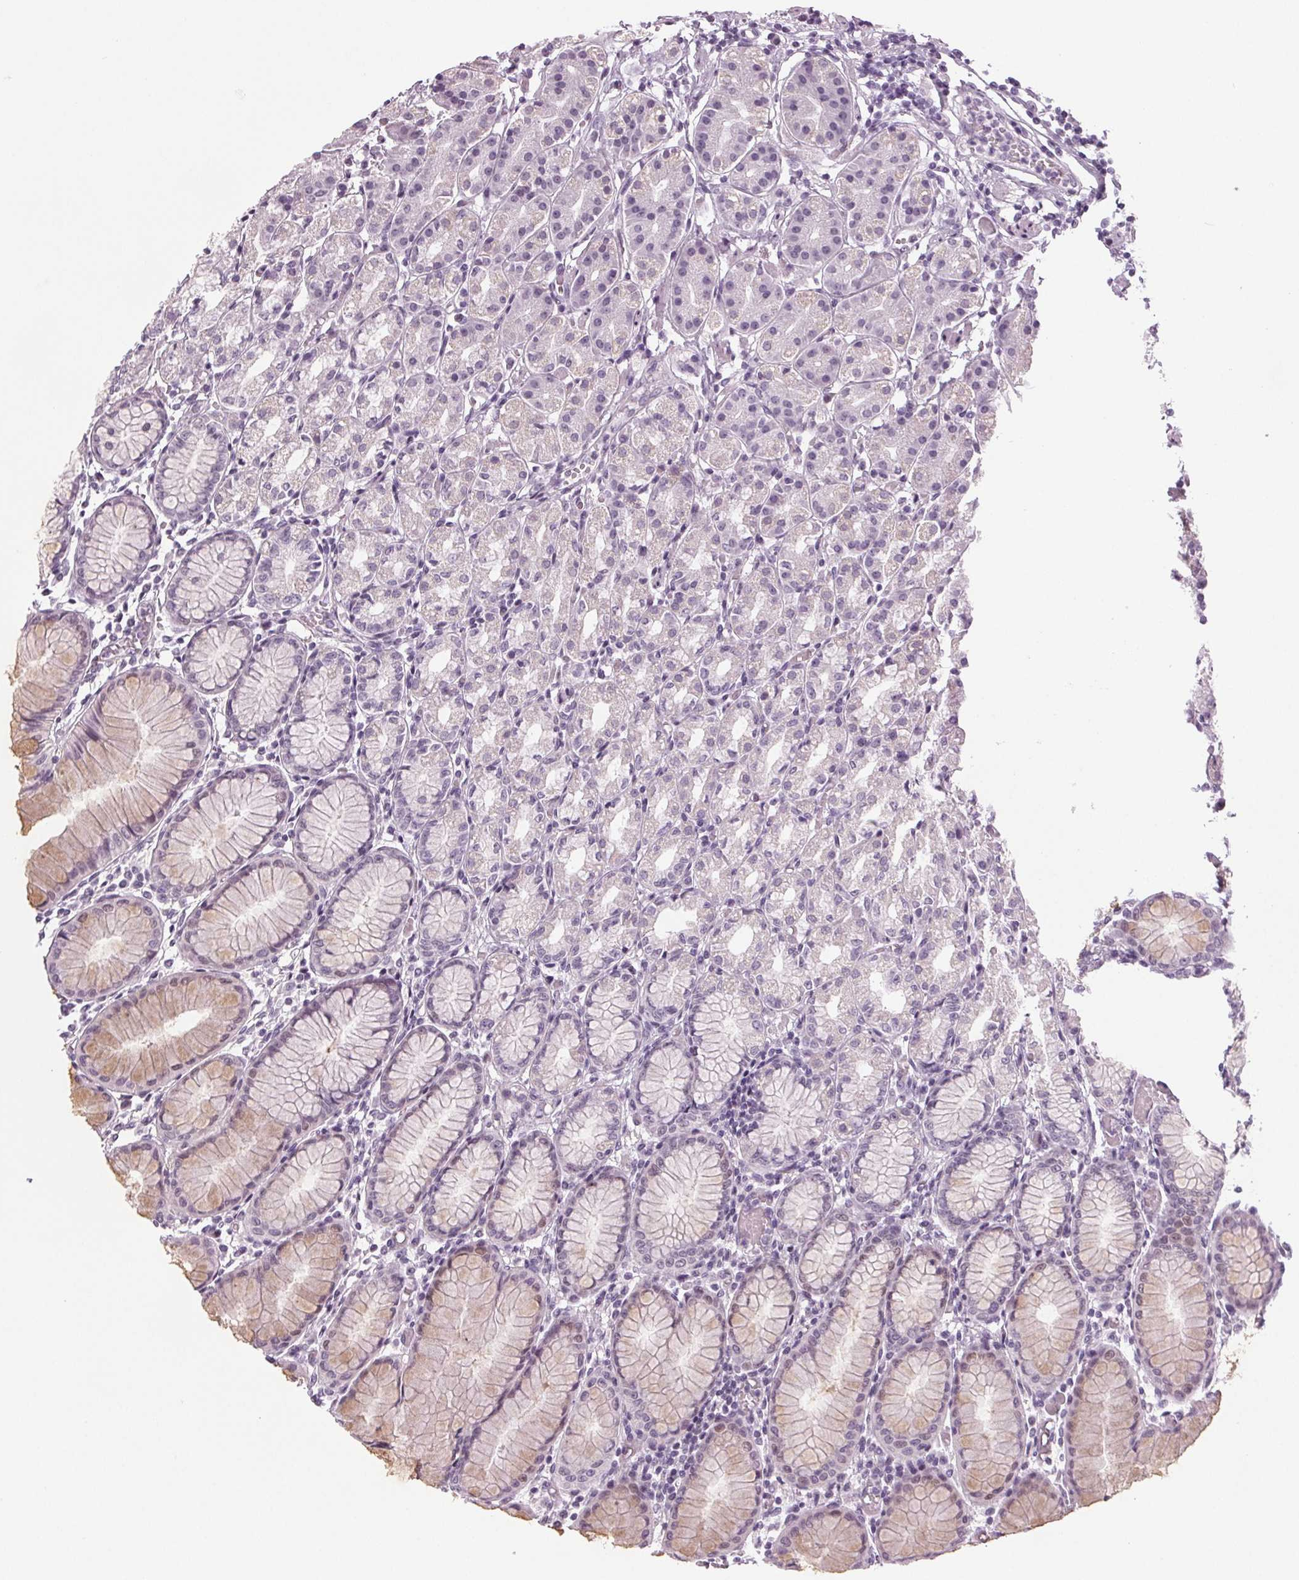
{"staining": {"intensity": "weak", "quantity": "<25%", "location": "cytoplasmic/membranous"}, "tissue": "stomach", "cell_type": "Glandular cells", "image_type": "normal", "snomed": [{"axis": "morphology", "description": "Normal tissue, NOS"}, {"axis": "topography", "description": "Stomach"}], "caption": "High power microscopy photomicrograph of an immunohistochemistry photomicrograph of benign stomach, revealing no significant positivity in glandular cells. (DAB immunohistochemistry, high magnification).", "gene": "IGF2BP1", "patient": {"sex": "female", "age": 57}}